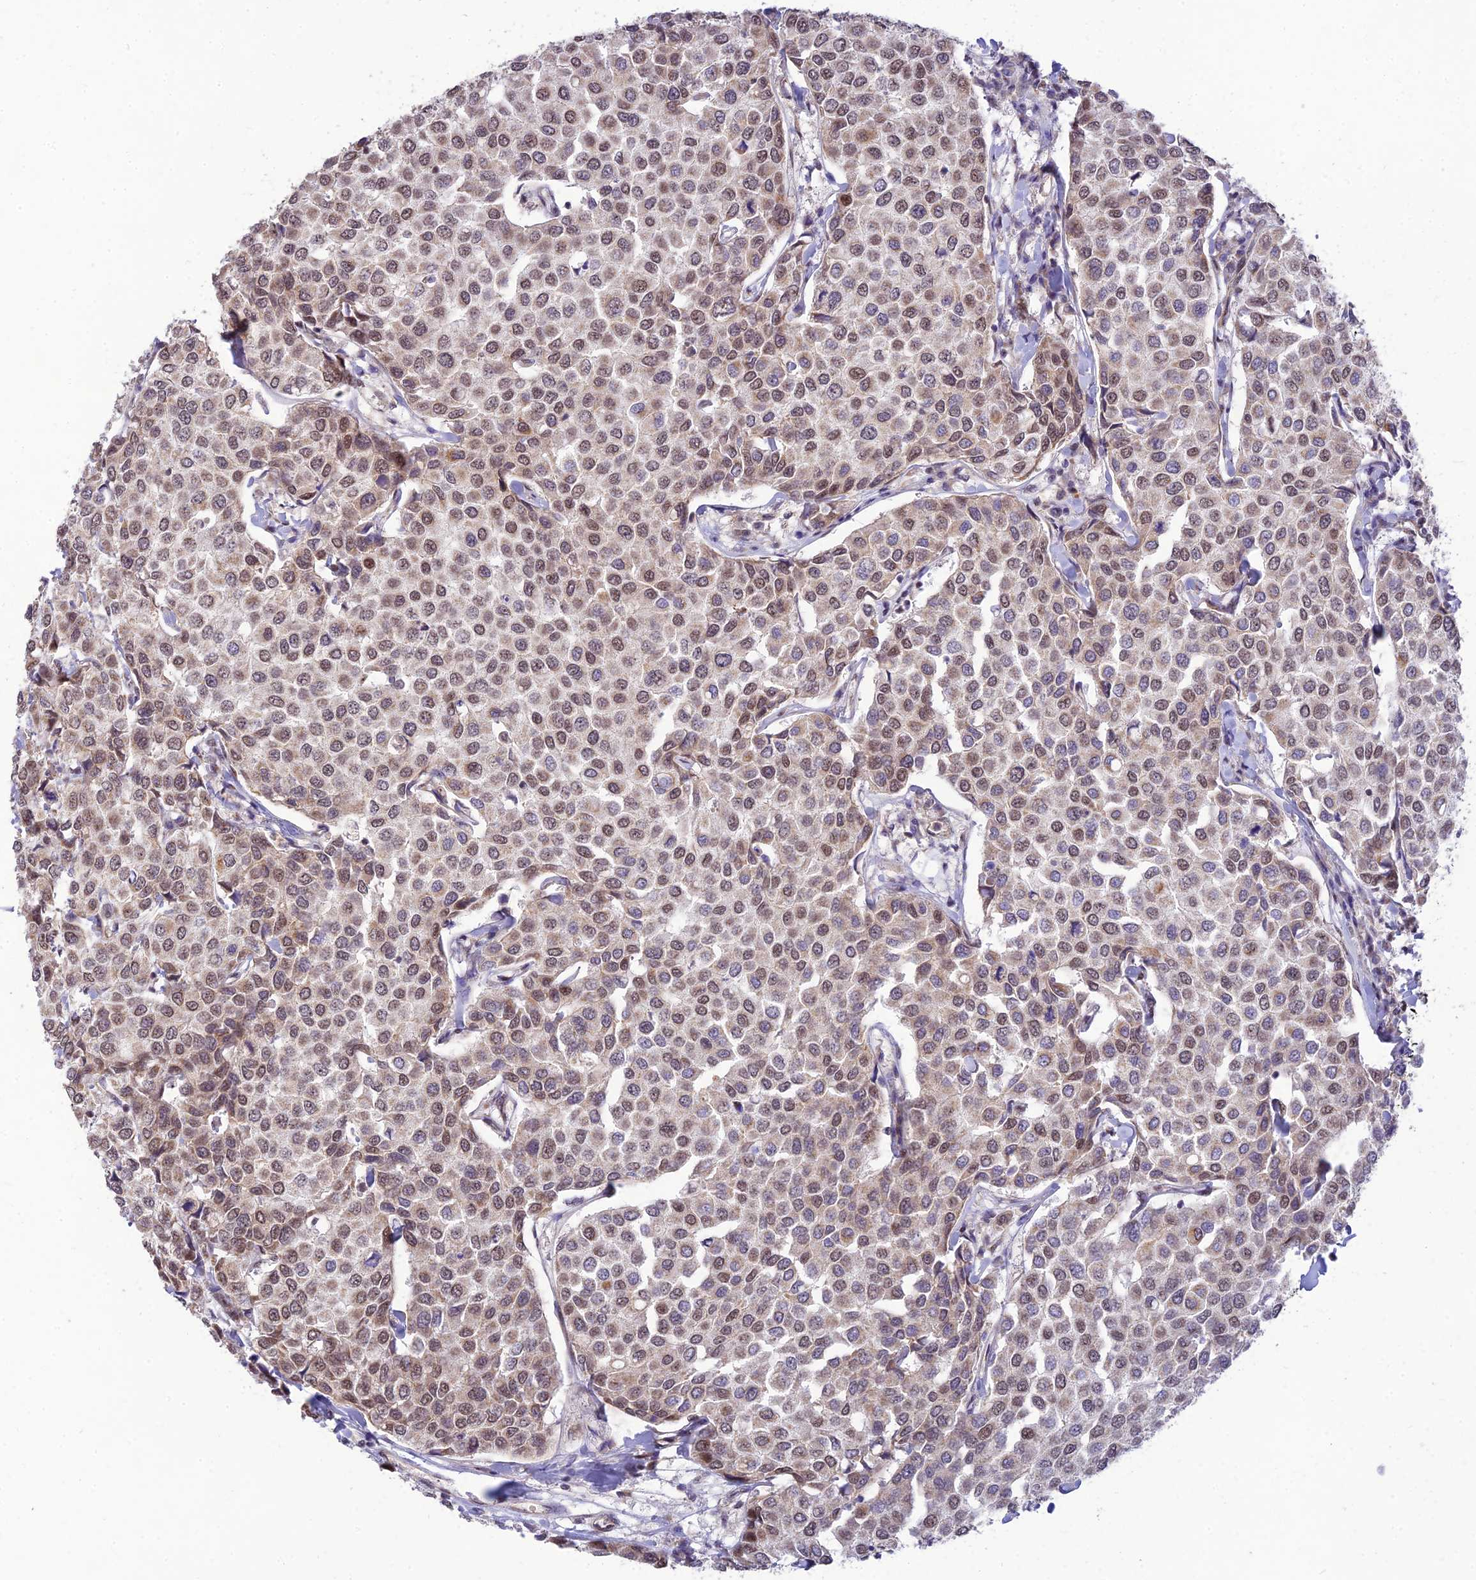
{"staining": {"intensity": "moderate", "quantity": ">75%", "location": "nuclear"}, "tissue": "breast cancer", "cell_type": "Tumor cells", "image_type": "cancer", "snomed": [{"axis": "morphology", "description": "Duct carcinoma"}, {"axis": "topography", "description": "Breast"}], "caption": "This image shows immunohistochemistry (IHC) staining of human breast cancer, with medium moderate nuclear positivity in about >75% of tumor cells.", "gene": "MICOS13", "patient": {"sex": "female", "age": 55}}